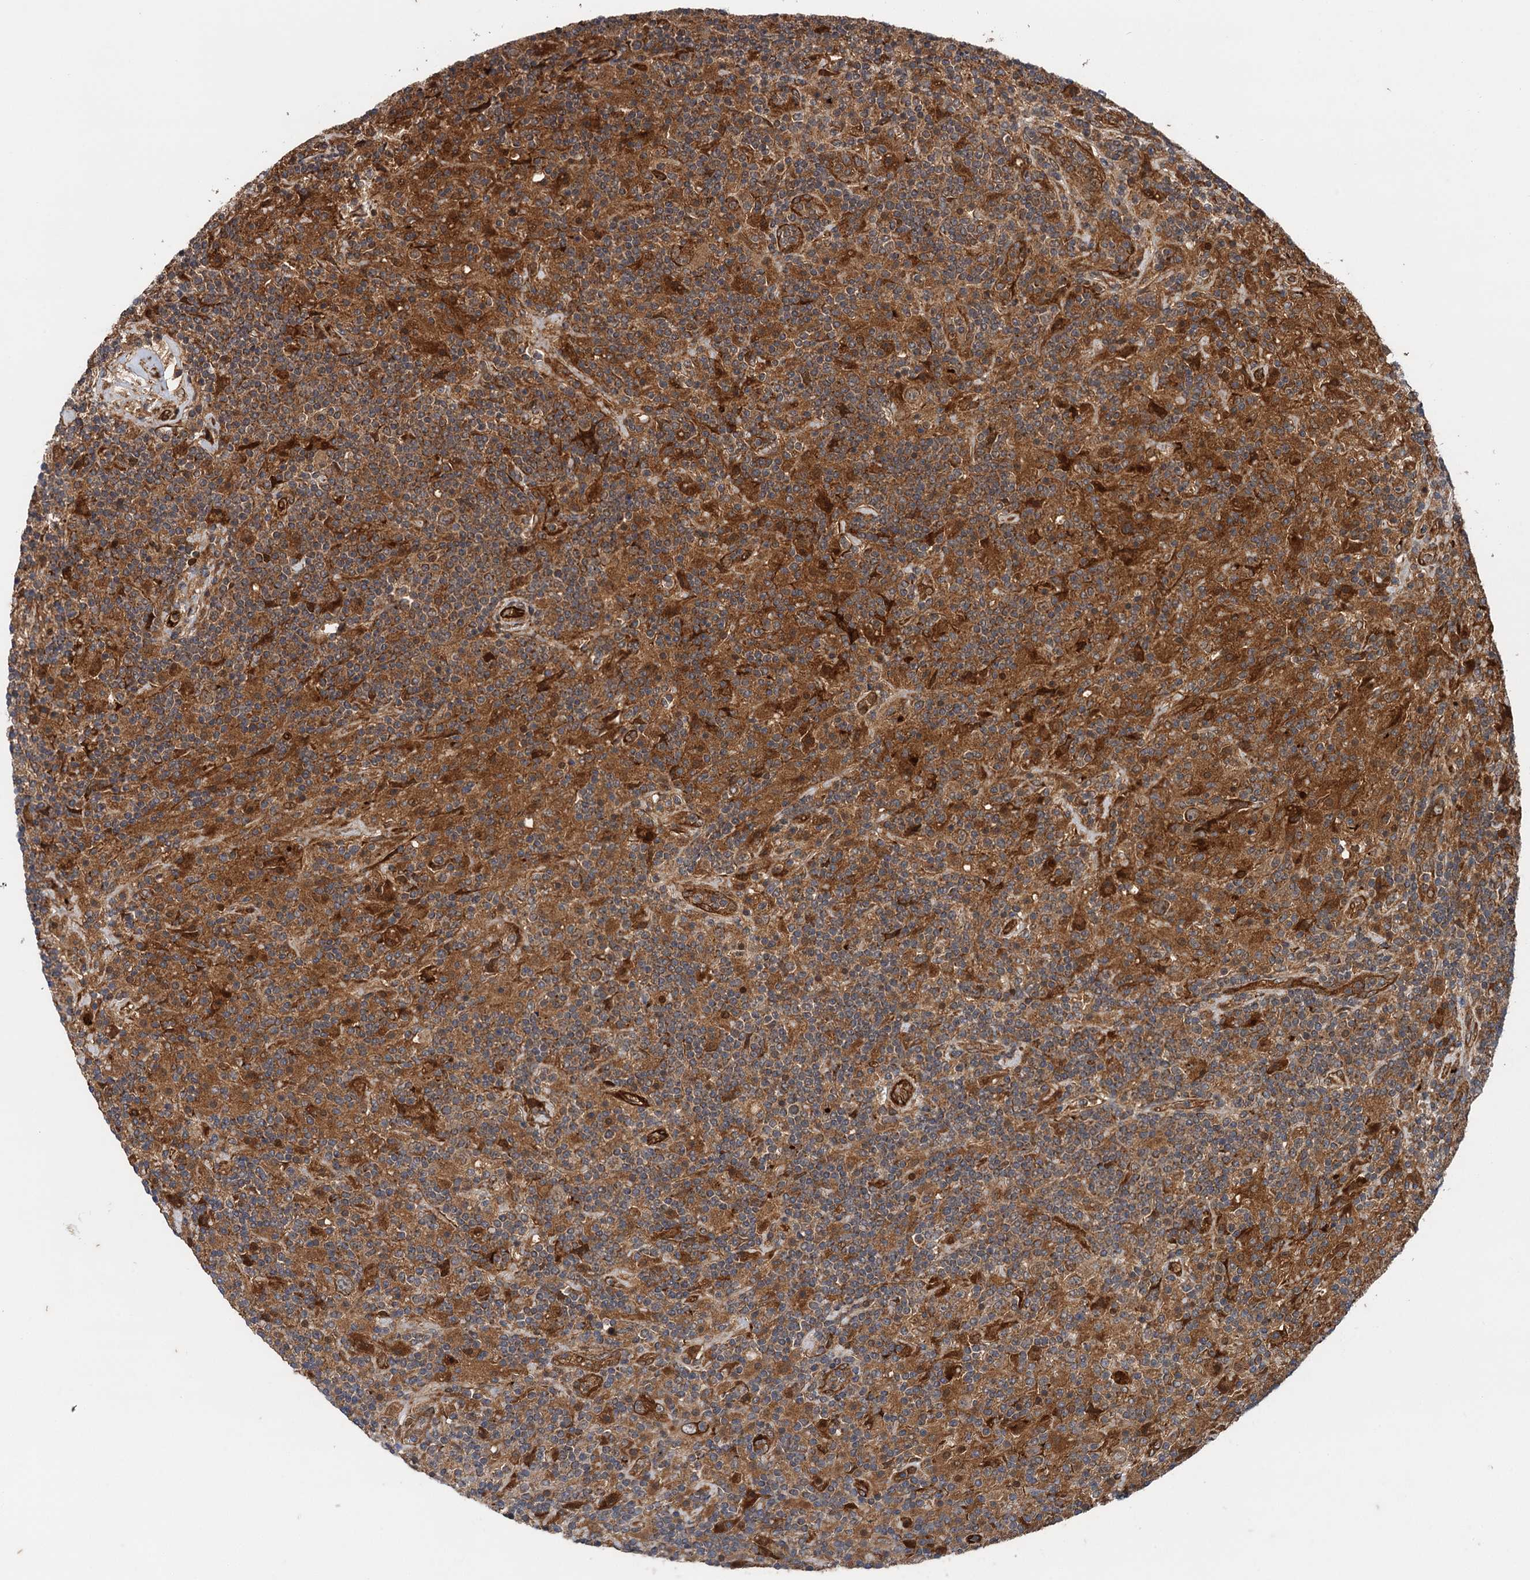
{"staining": {"intensity": "moderate", "quantity": ">75%", "location": "cytoplasmic/membranous"}, "tissue": "lymphoma", "cell_type": "Tumor cells", "image_type": "cancer", "snomed": [{"axis": "morphology", "description": "Hodgkin's disease, NOS"}, {"axis": "topography", "description": "Lymph node"}], "caption": "High-power microscopy captured an IHC photomicrograph of lymphoma, revealing moderate cytoplasmic/membranous positivity in about >75% of tumor cells.", "gene": "NLRP10", "patient": {"sex": "male", "age": 70}}